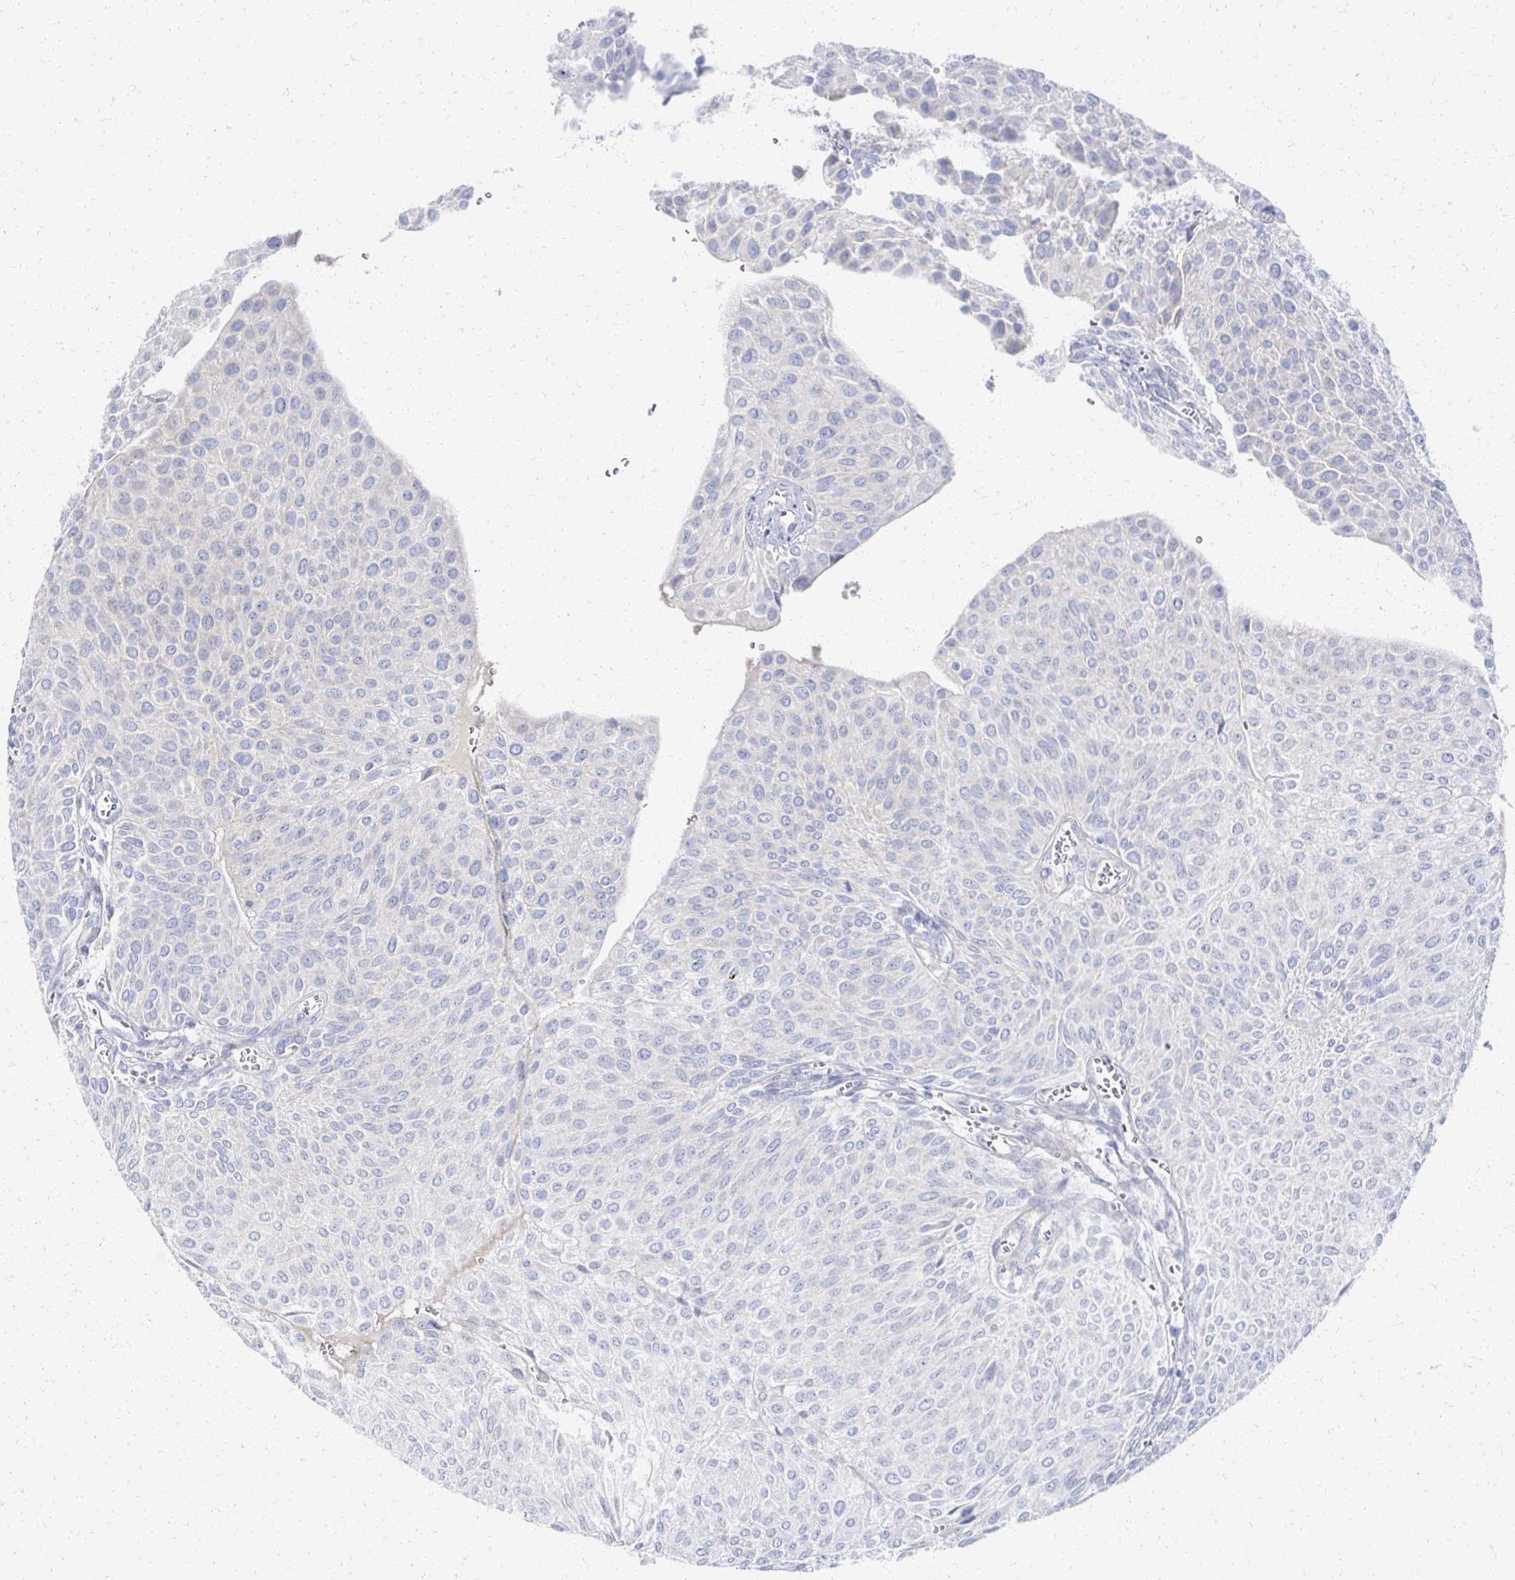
{"staining": {"intensity": "negative", "quantity": "none", "location": "none"}, "tissue": "urothelial cancer", "cell_type": "Tumor cells", "image_type": "cancer", "snomed": [{"axis": "morphology", "description": "Urothelial carcinoma, NOS"}, {"axis": "topography", "description": "Urinary bladder"}], "caption": "Immunohistochemistry (IHC) histopathology image of neoplastic tissue: human transitional cell carcinoma stained with DAB (3,3'-diaminobenzidine) exhibits no significant protein positivity in tumor cells.", "gene": "PRR20A", "patient": {"sex": "male", "age": 67}}